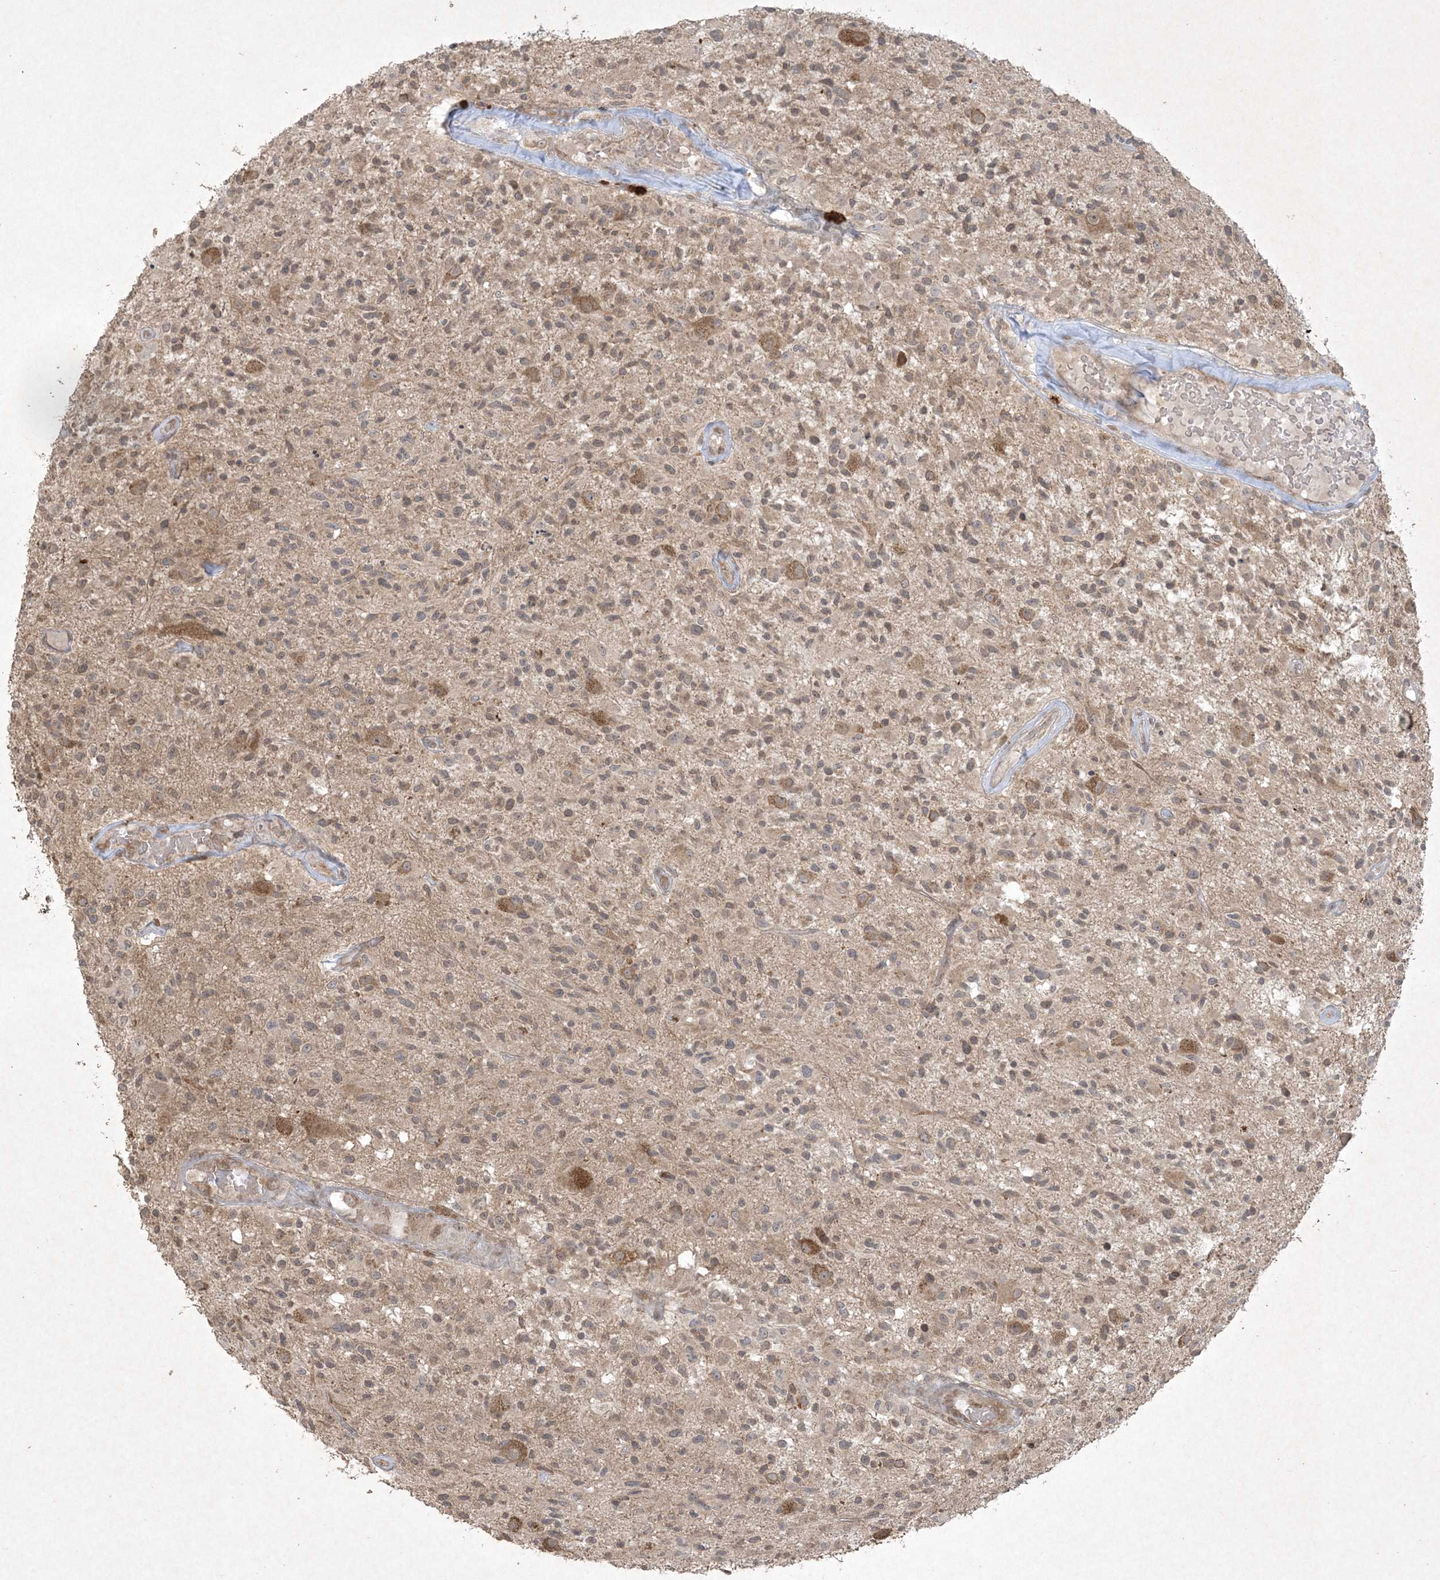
{"staining": {"intensity": "weak", "quantity": "25%-75%", "location": "cytoplasmic/membranous,nuclear"}, "tissue": "glioma", "cell_type": "Tumor cells", "image_type": "cancer", "snomed": [{"axis": "morphology", "description": "Glioma, malignant, High grade"}, {"axis": "morphology", "description": "Glioblastoma, NOS"}, {"axis": "topography", "description": "Brain"}], "caption": "This is a micrograph of immunohistochemistry (IHC) staining of glioblastoma, which shows weak expression in the cytoplasmic/membranous and nuclear of tumor cells.", "gene": "NRBP2", "patient": {"sex": "male", "age": 60}}